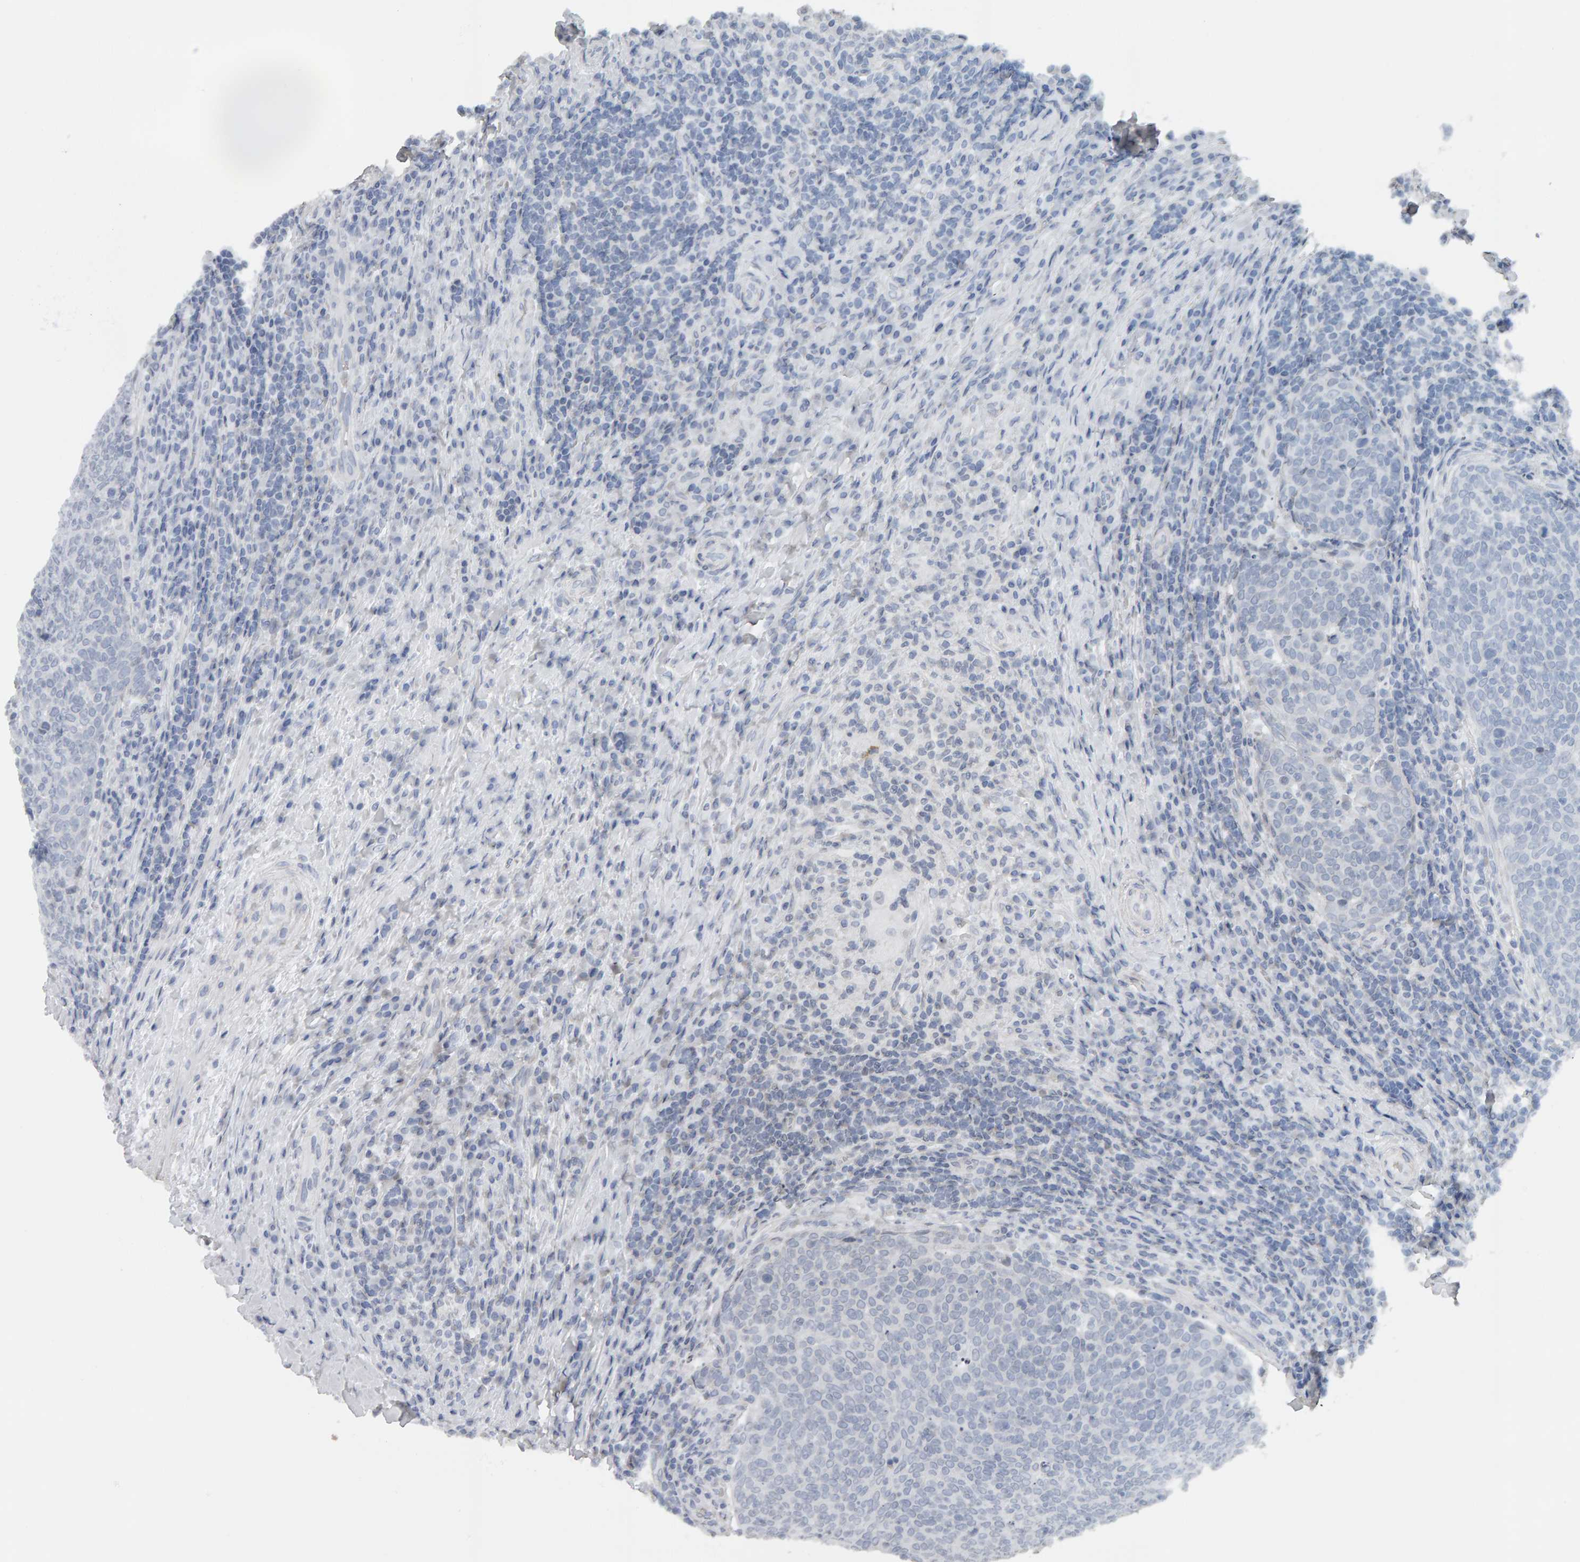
{"staining": {"intensity": "negative", "quantity": "none", "location": "none"}, "tissue": "head and neck cancer", "cell_type": "Tumor cells", "image_type": "cancer", "snomed": [{"axis": "morphology", "description": "Squamous cell carcinoma, NOS"}, {"axis": "morphology", "description": "Squamous cell carcinoma, metastatic, NOS"}, {"axis": "topography", "description": "Lymph node"}, {"axis": "topography", "description": "Head-Neck"}], "caption": "Immunohistochemistry of human head and neck cancer shows no expression in tumor cells.", "gene": "AFF4", "patient": {"sex": "male", "age": 62}}